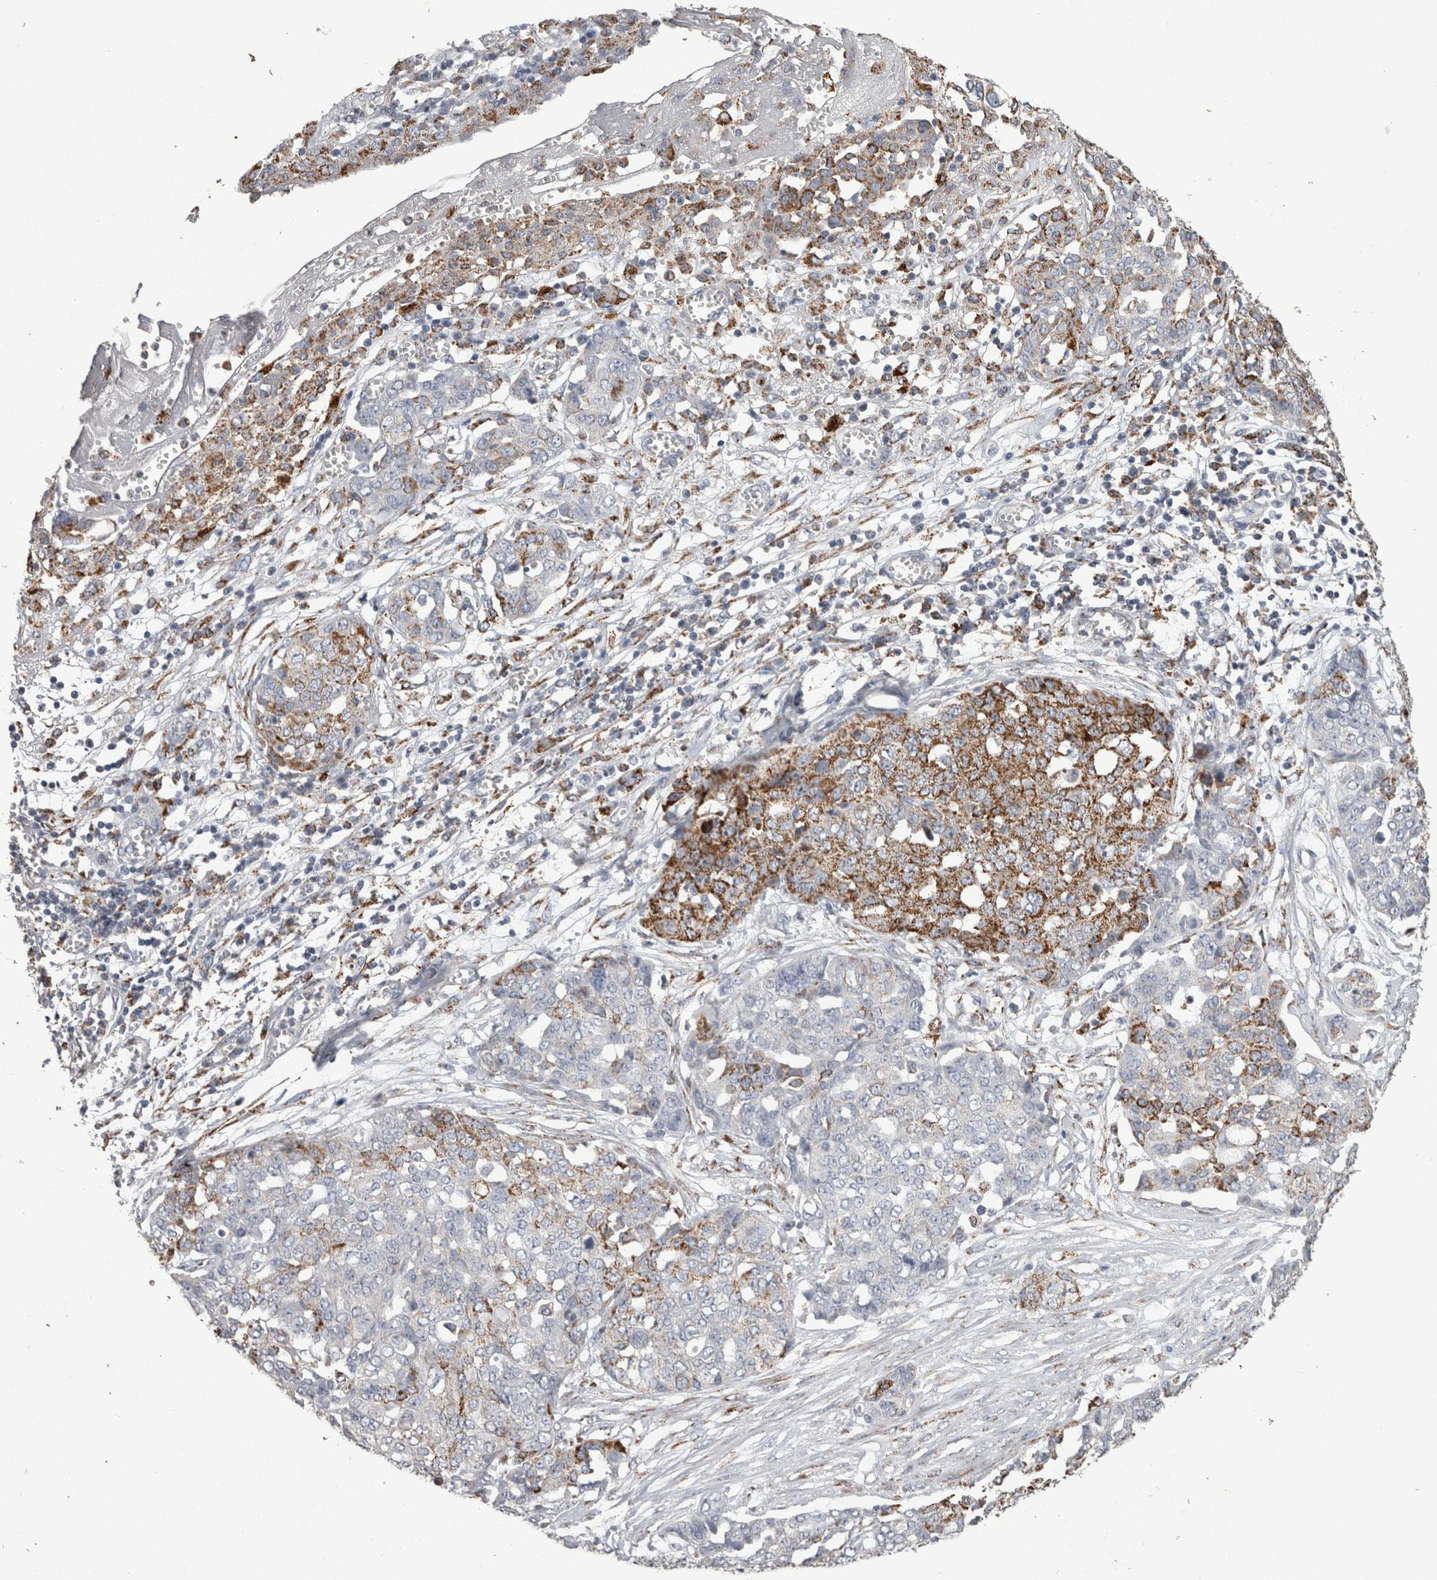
{"staining": {"intensity": "strong", "quantity": "<25%", "location": "cytoplasmic/membranous"}, "tissue": "ovarian cancer", "cell_type": "Tumor cells", "image_type": "cancer", "snomed": [{"axis": "morphology", "description": "Cystadenocarcinoma, serous, NOS"}, {"axis": "topography", "description": "Soft tissue"}, {"axis": "topography", "description": "Ovary"}], "caption": "A brown stain highlights strong cytoplasmic/membranous expression of a protein in ovarian cancer tumor cells. (IHC, brightfield microscopy, high magnification).", "gene": "DKK3", "patient": {"sex": "female", "age": 57}}